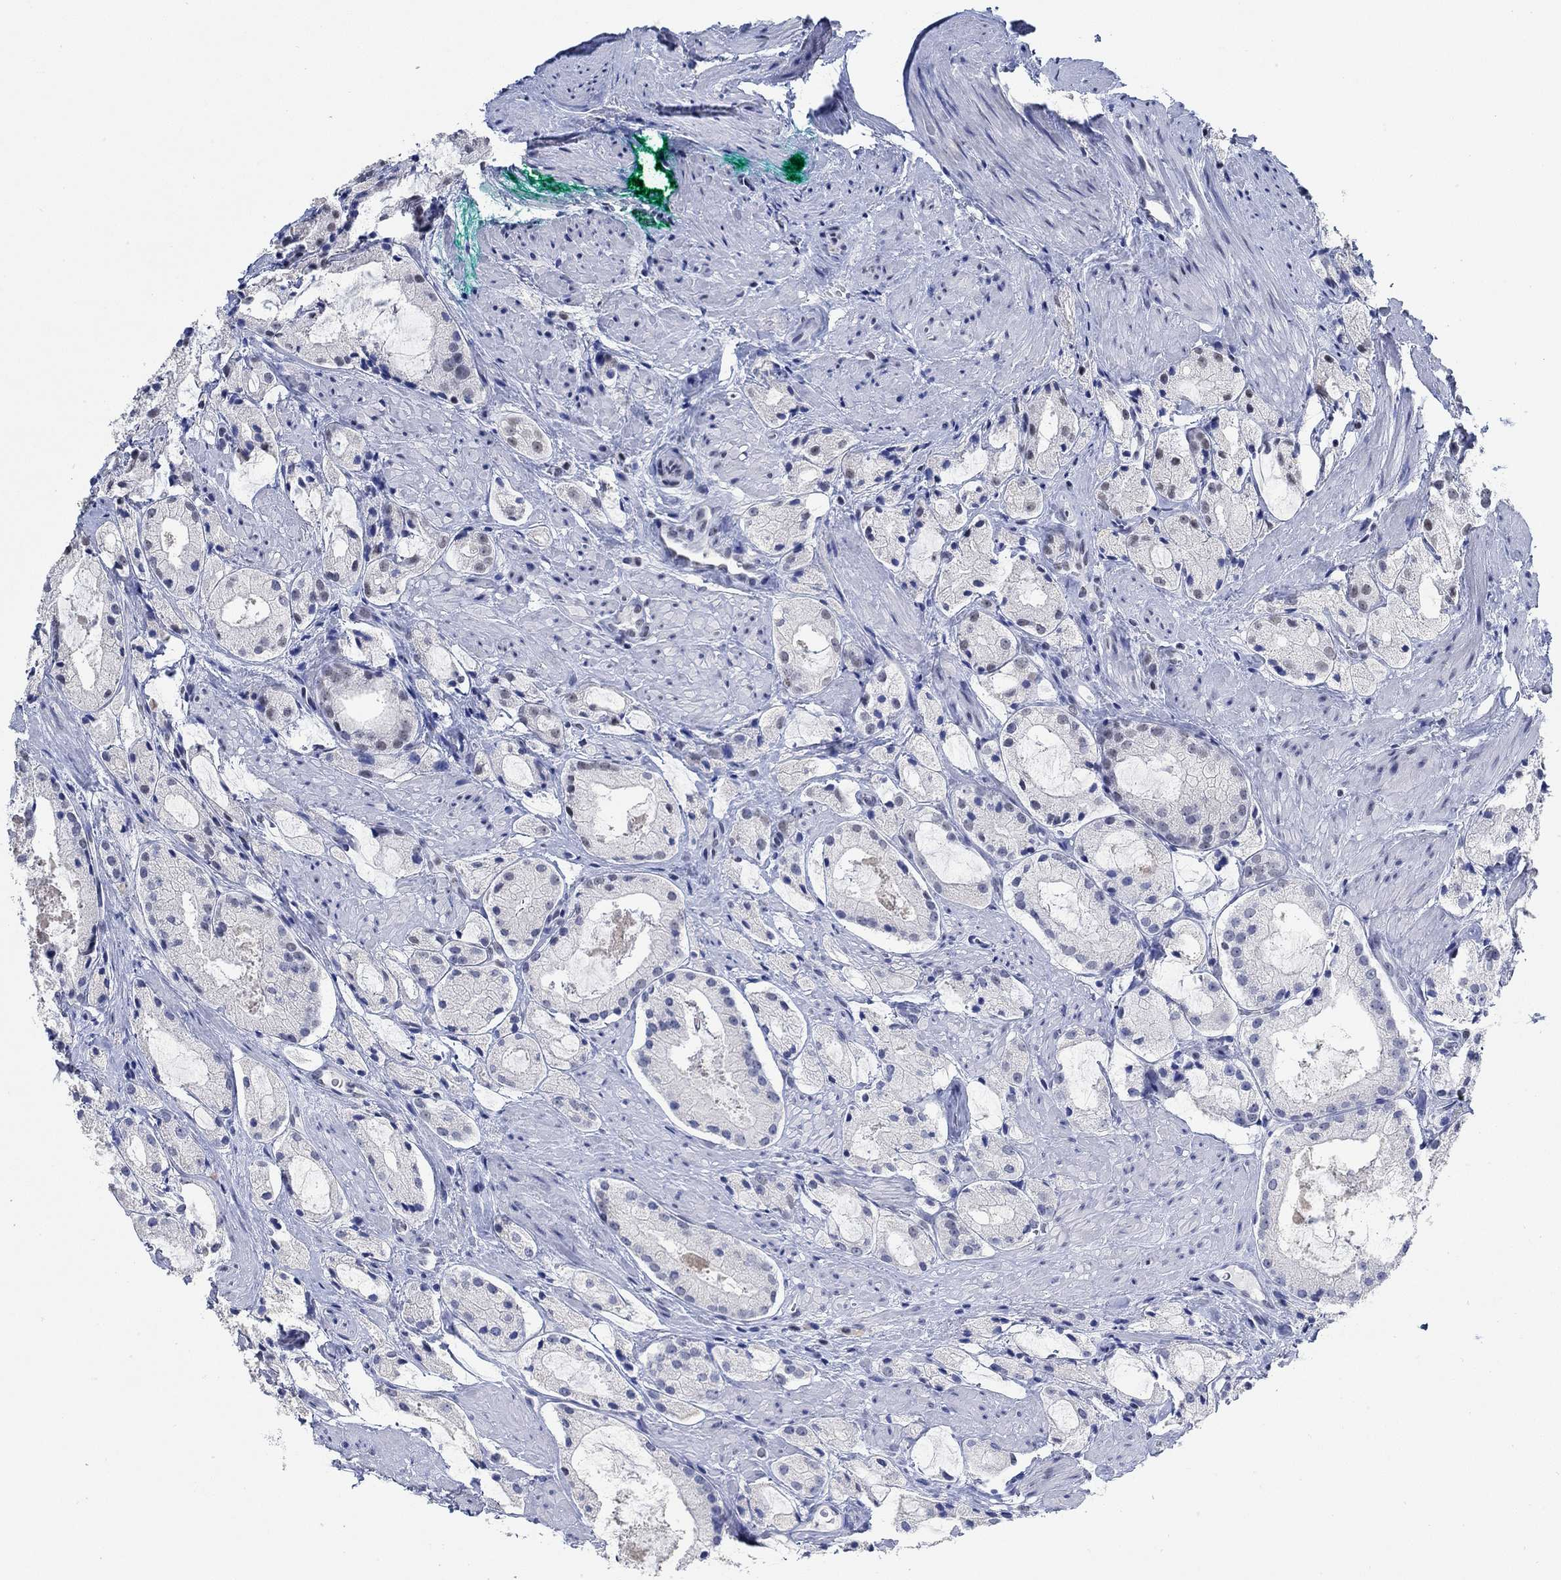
{"staining": {"intensity": "negative", "quantity": "none", "location": "none"}, "tissue": "prostate cancer", "cell_type": "Tumor cells", "image_type": "cancer", "snomed": [{"axis": "morphology", "description": "Adenocarcinoma, NOS"}, {"axis": "morphology", "description": "Adenocarcinoma, High grade"}, {"axis": "topography", "description": "Prostate"}], "caption": "Immunohistochemistry of human prostate cancer (adenocarcinoma) reveals no positivity in tumor cells.", "gene": "PPP1R17", "patient": {"sex": "male", "age": 64}}